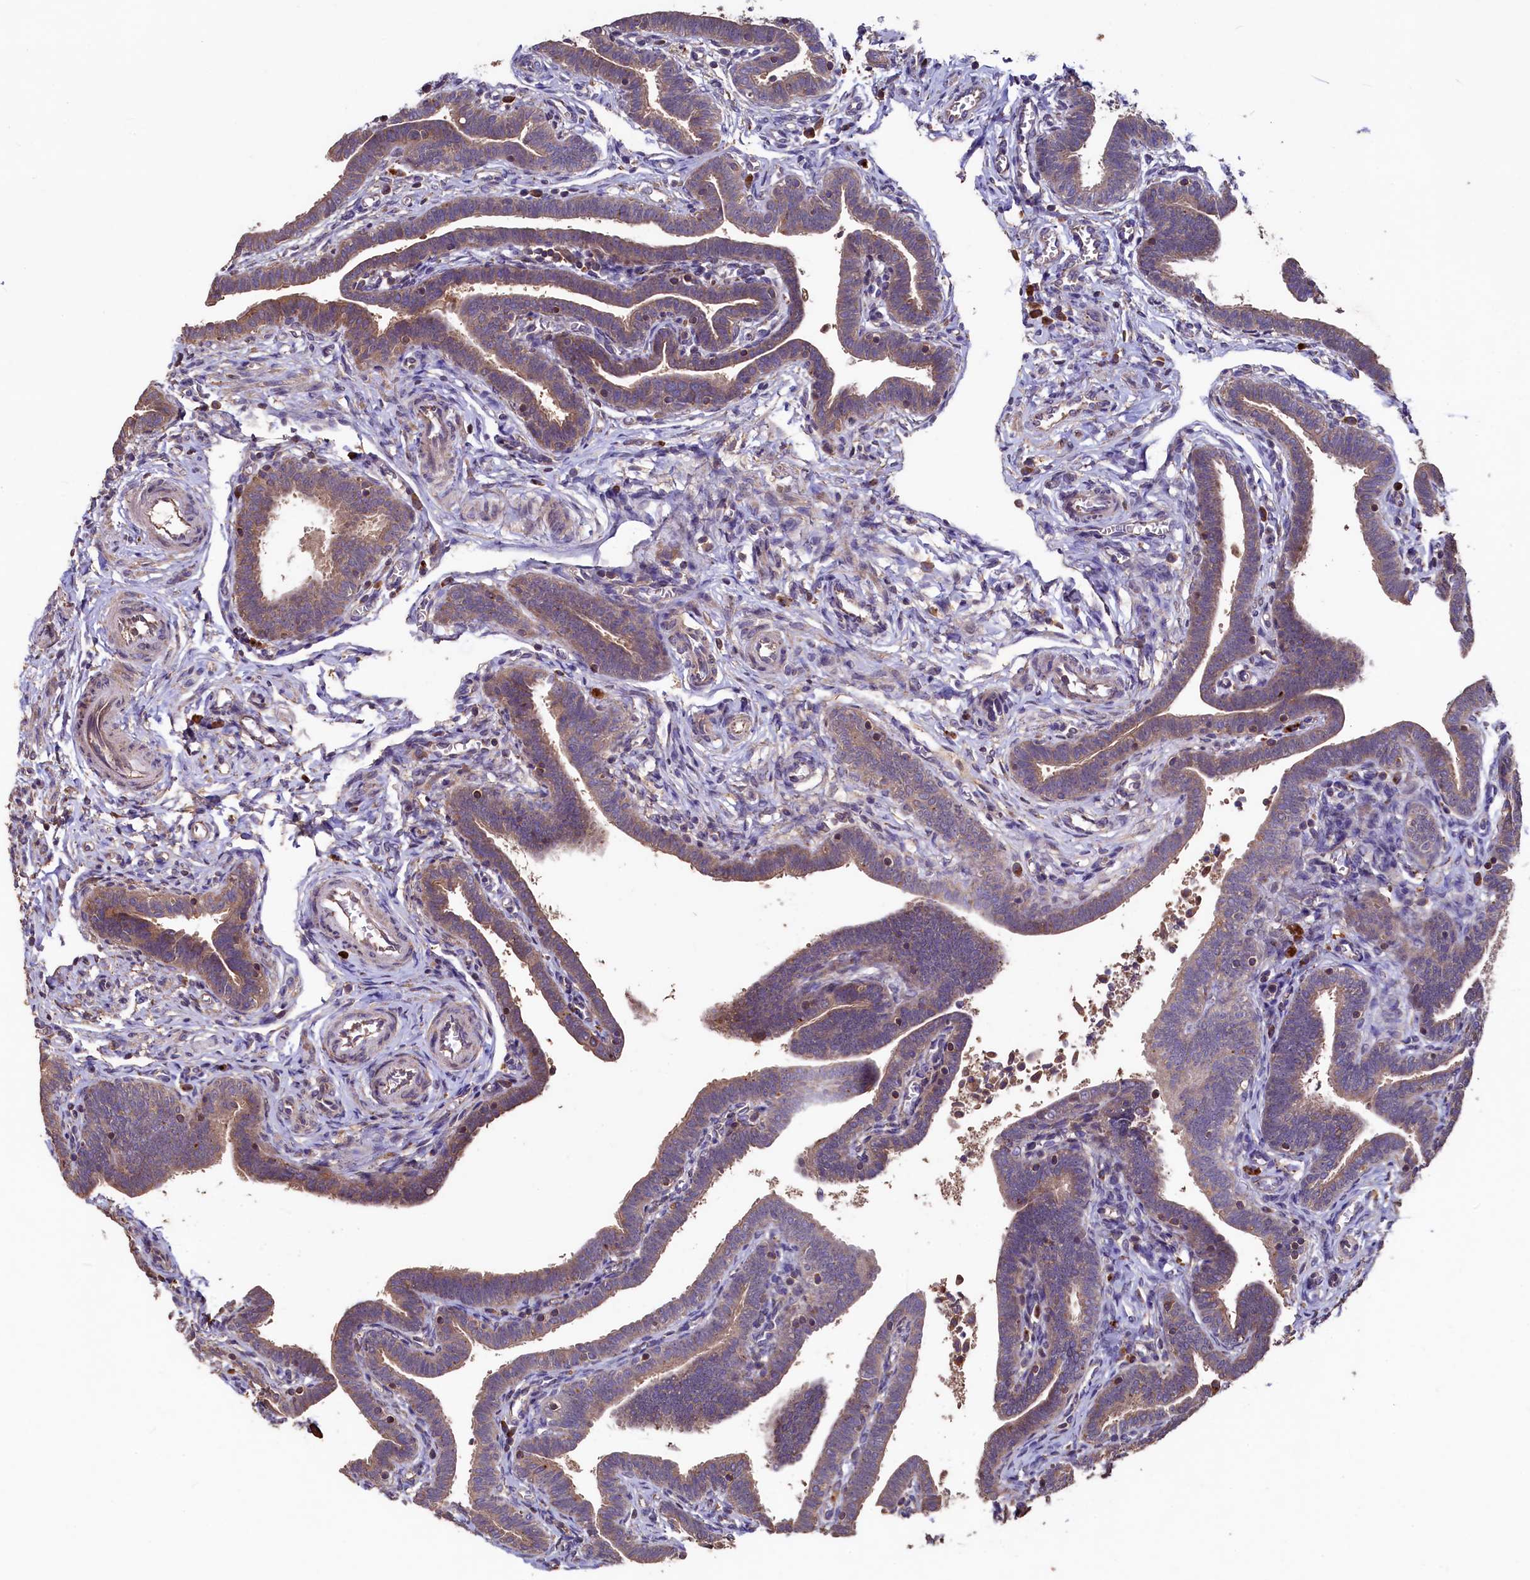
{"staining": {"intensity": "moderate", "quantity": ">75%", "location": "cytoplasmic/membranous"}, "tissue": "fallopian tube", "cell_type": "Glandular cells", "image_type": "normal", "snomed": [{"axis": "morphology", "description": "Normal tissue, NOS"}, {"axis": "topography", "description": "Fallopian tube"}], "caption": "Glandular cells show medium levels of moderate cytoplasmic/membranous staining in about >75% of cells in unremarkable human fallopian tube.", "gene": "TMEM98", "patient": {"sex": "female", "age": 36}}